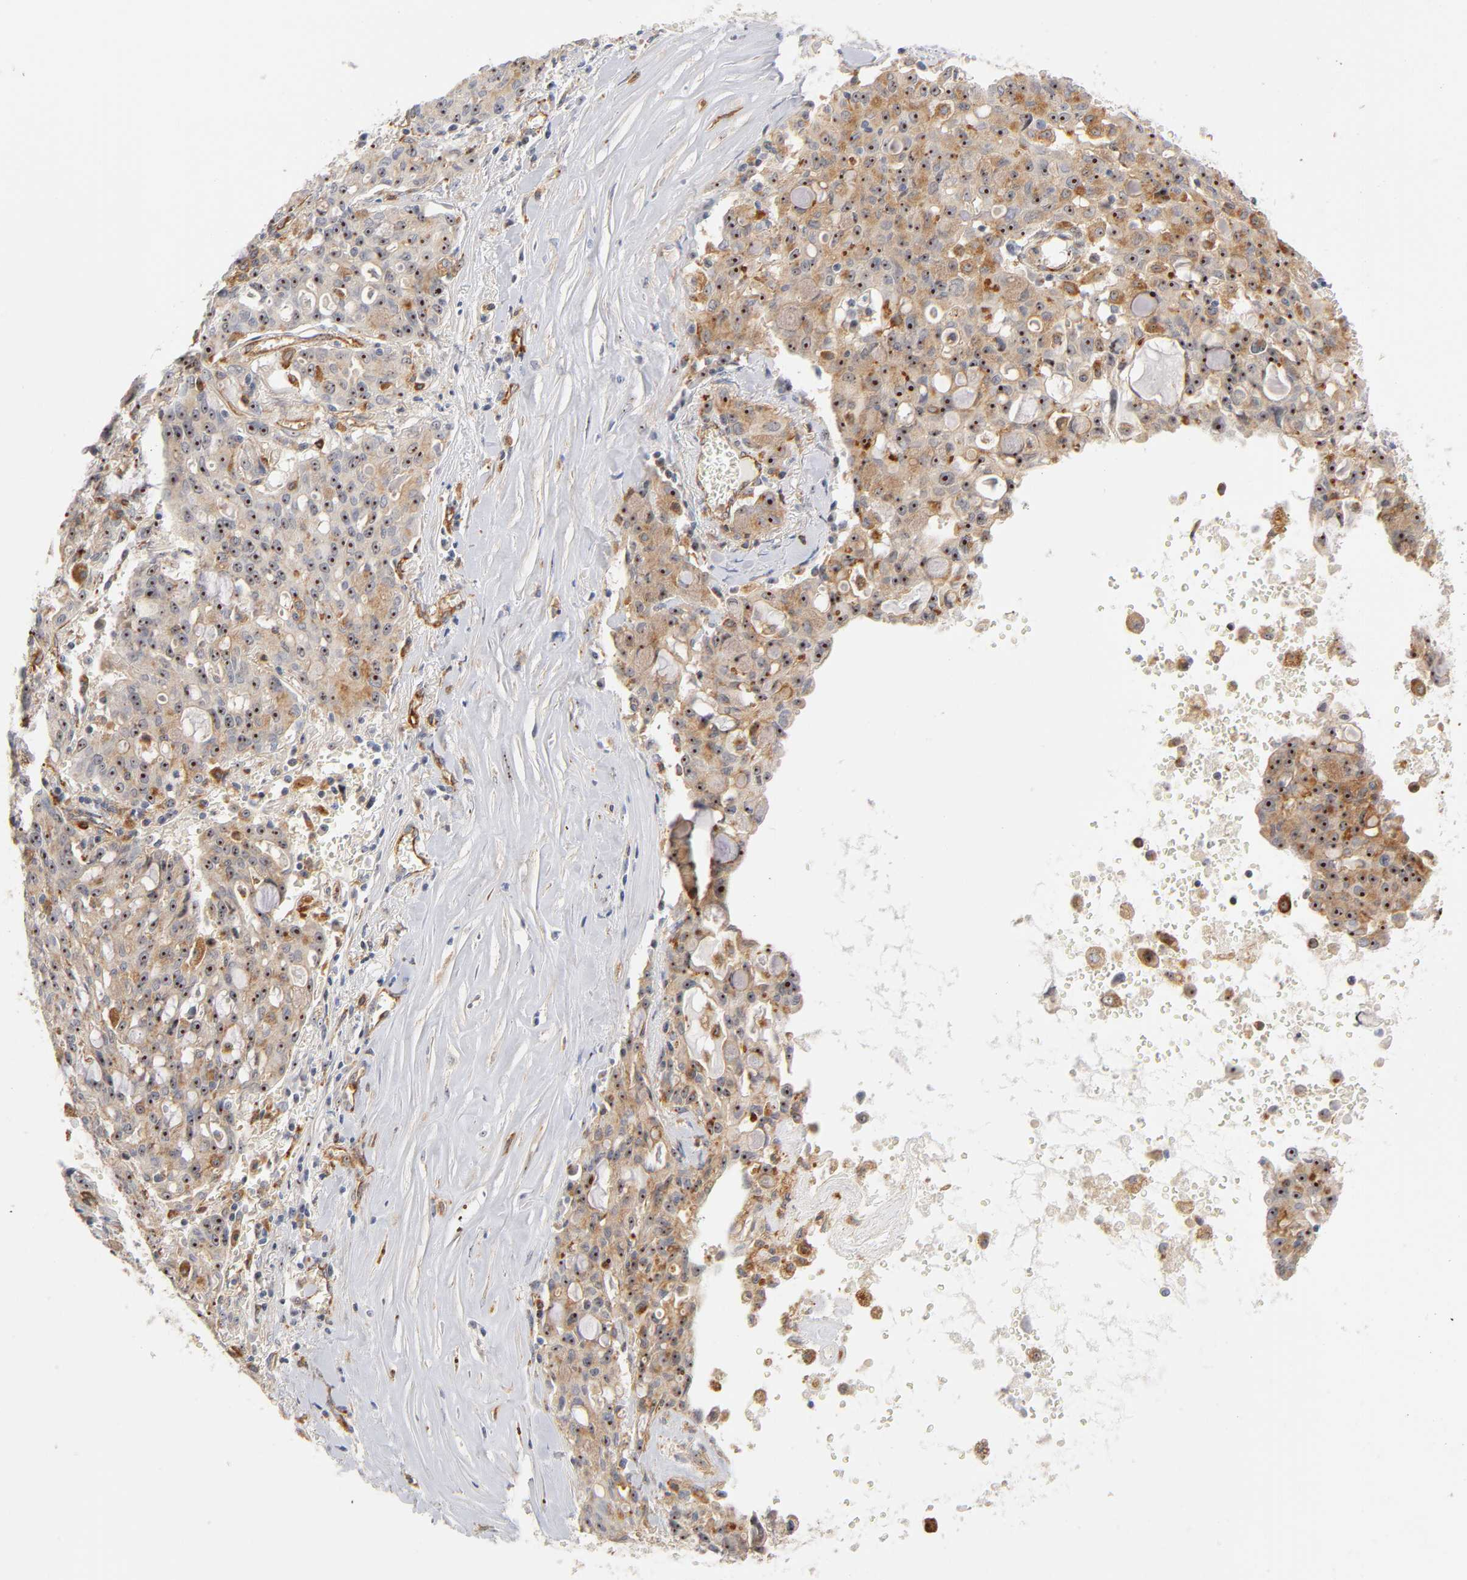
{"staining": {"intensity": "strong", "quantity": ">75%", "location": "cytoplasmic/membranous,nuclear"}, "tissue": "lung cancer", "cell_type": "Tumor cells", "image_type": "cancer", "snomed": [{"axis": "morphology", "description": "Adenocarcinoma, NOS"}, {"axis": "topography", "description": "Lung"}], "caption": "Lung cancer stained with immunohistochemistry displays strong cytoplasmic/membranous and nuclear expression in approximately >75% of tumor cells. The protein of interest is stained brown, and the nuclei are stained in blue (DAB (3,3'-diaminobenzidine) IHC with brightfield microscopy, high magnification).", "gene": "PLD1", "patient": {"sex": "female", "age": 44}}